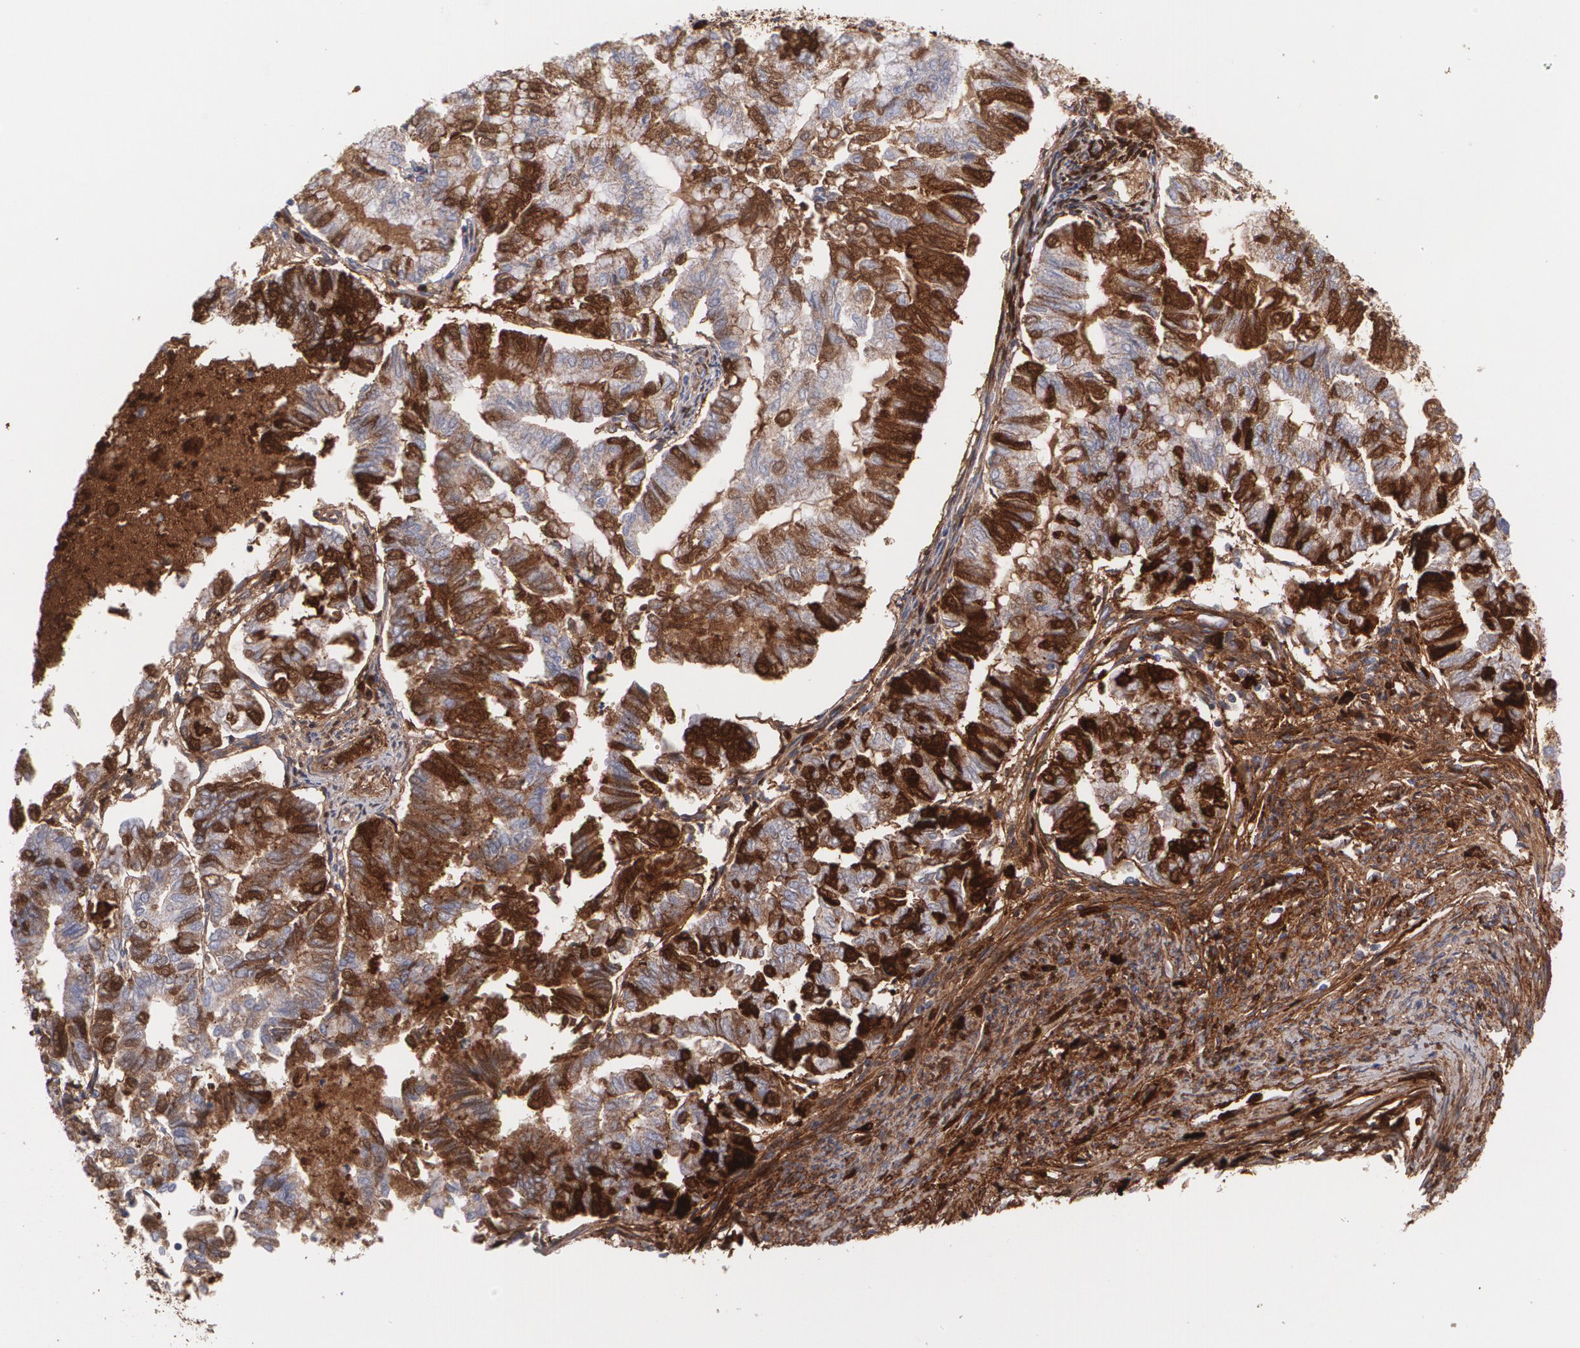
{"staining": {"intensity": "strong", "quantity": "25%-75%", "location": "cytoplasmic/membranous"}, "tissue": "endometrial cancer", "cell_type": "Tumor cells", "image_type": "cancer", "snomed": [{"axis": "morphology", "description": "Adenocarcinoma, NOS"}, {"axis": "topography", "description": "Endometrium"}], "caption": "Immunohistochemical staining of endometrial cancer displays high levels of strong cytoplasmic/membranous expression in about 25%-75% of tumor cells. Nuclei are stained in blue.", "gene": "FBLN1", "patient": {"sex": "female", "age": 79}}